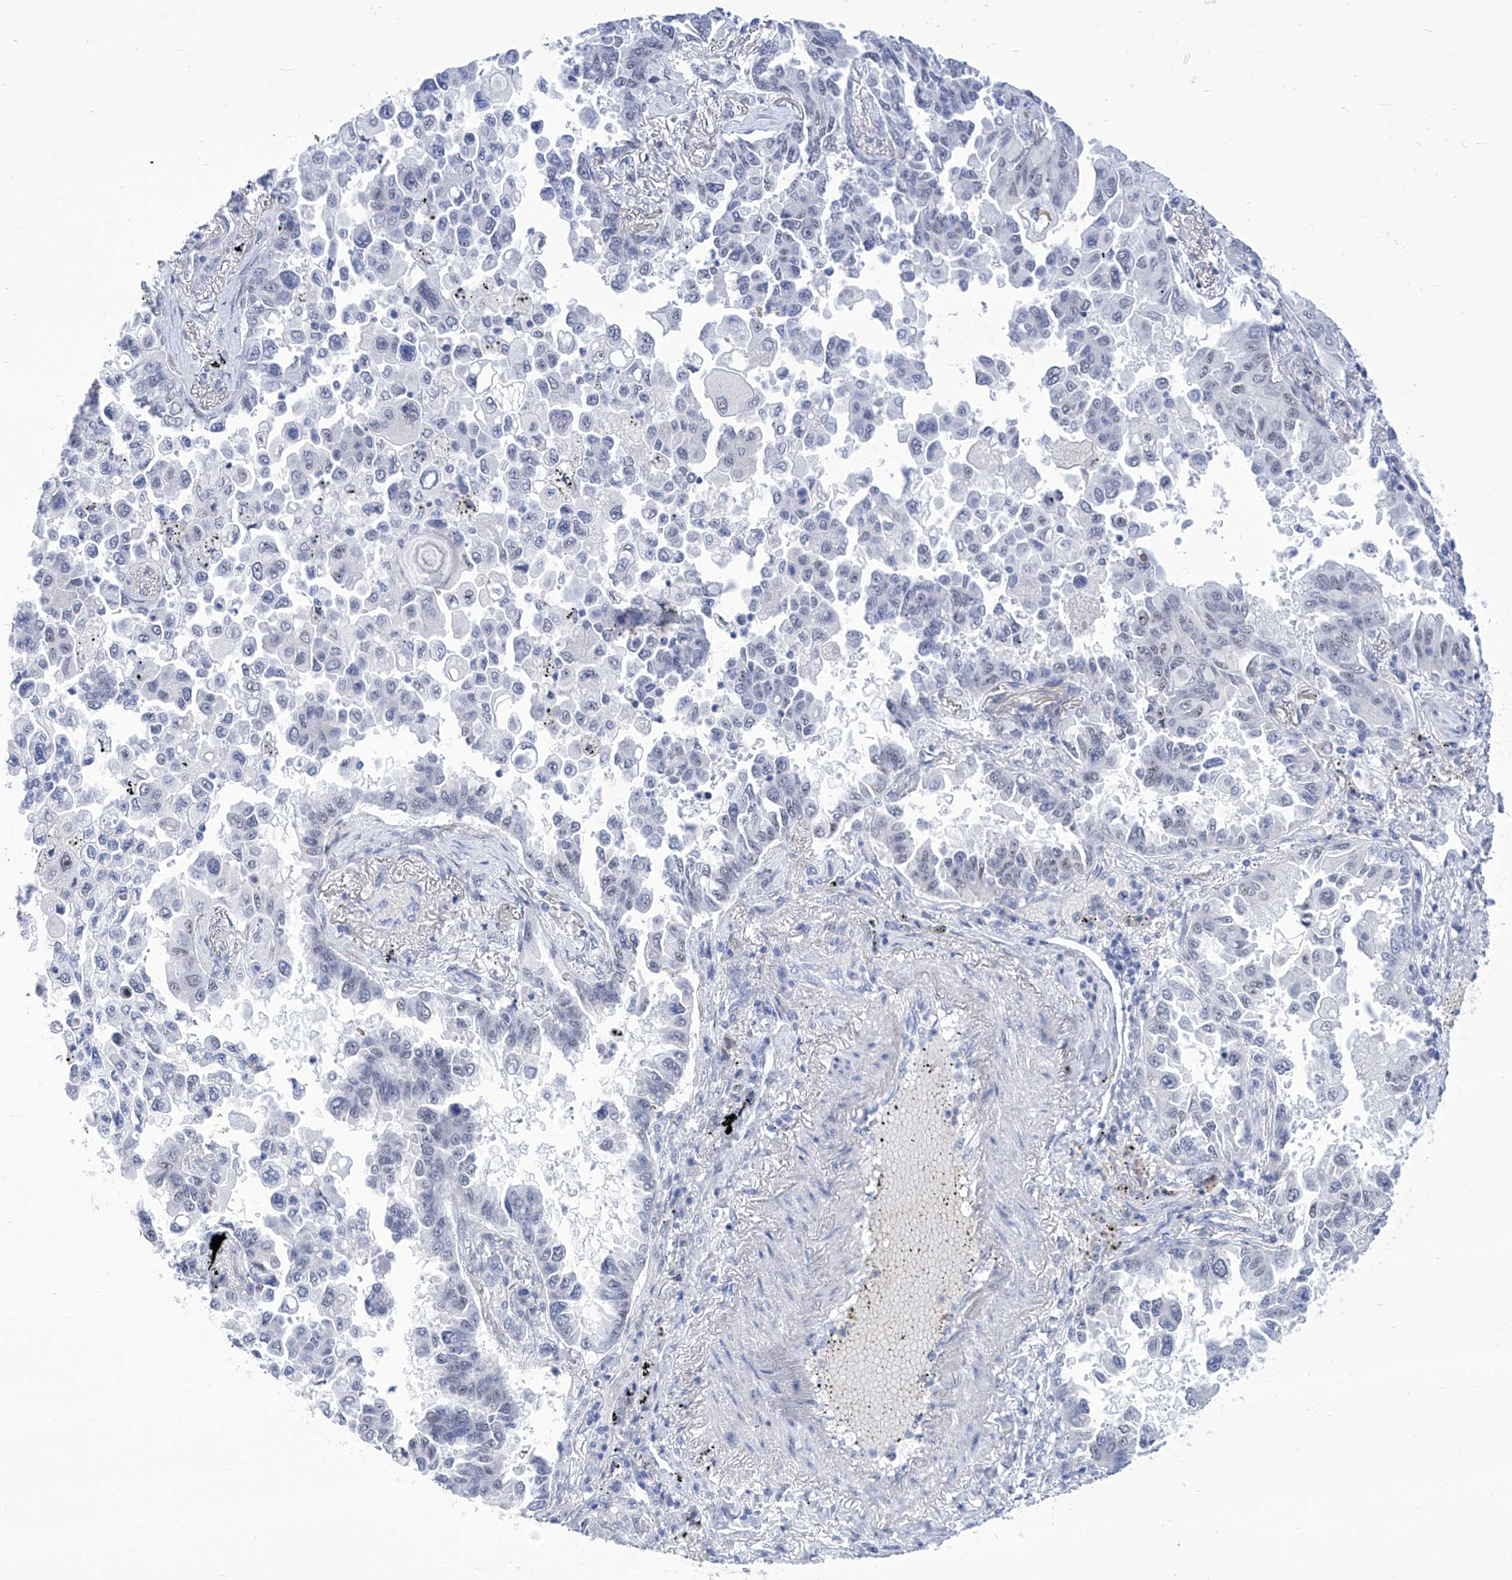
{"staining": {"intensity": "negative", "quantity": "none", "location": "none"}, "tissue": "lung cancer", "cell_type": "Tumor cells", "image_type": "cancer", "snomed": [{"axis": "morphology", "description": "Adenocarcinoma, NOS"}, {"axis": "topography", "description": "Lung"}], "caption": "IHC of adenocarcinoma (lung) shows no expression in tumor cells. (DAB (3,3'-diaminobenzidine) IHC visualized using brightfield microscopy, high magnification).", "gene": "SART1", "patient": {"sex": "female", "age": 67}}